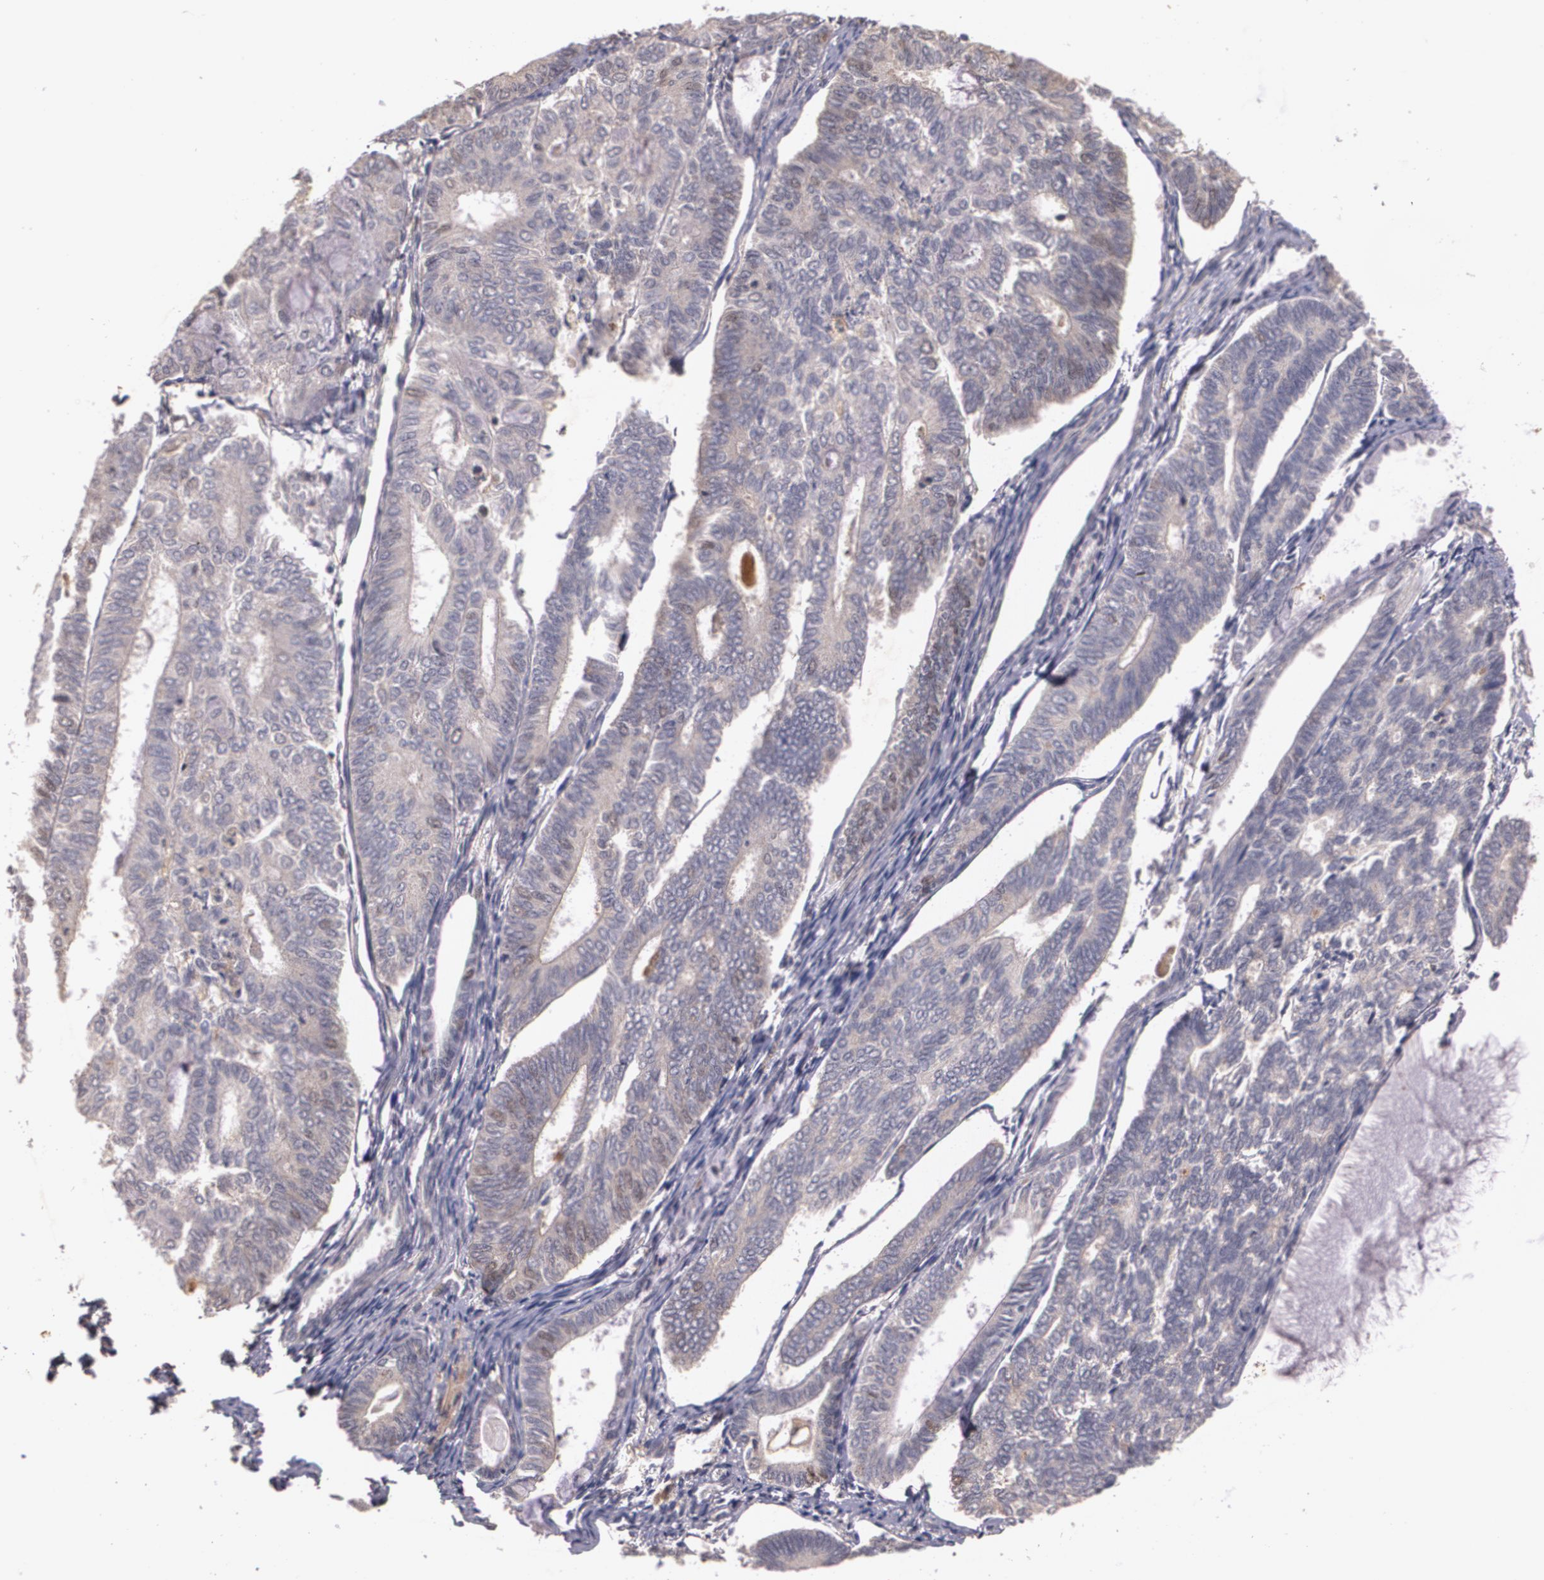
{"staining": {"intensity": "weak", "quantity": "25%-75%", "location": "cytoplasmic/membranous"}, "tissue": "endometrial cancer", "cell_type": "Tumor cells", "image_type": "cancer", "snomed": [{"axis": "morphology", "description": "Adenocarcinoma, NOS"}, {"axis": "topography", "description": "Endometrium"}], "caption": "Immunohistochemistry staining of endometrial adenocarcinoma, which shows low levels of weak cytoplasmic/membranous positivity in approximately 25%-75% of tumor cells indicating weak cytoplasmic/membranous protein expression. The staining was performed using DAB (brown) for protein detection and nuclei were counterstained in hematoxylin (blue).", "gene": "BRCA1", "patient": {"sex": "female", "age": 59}}